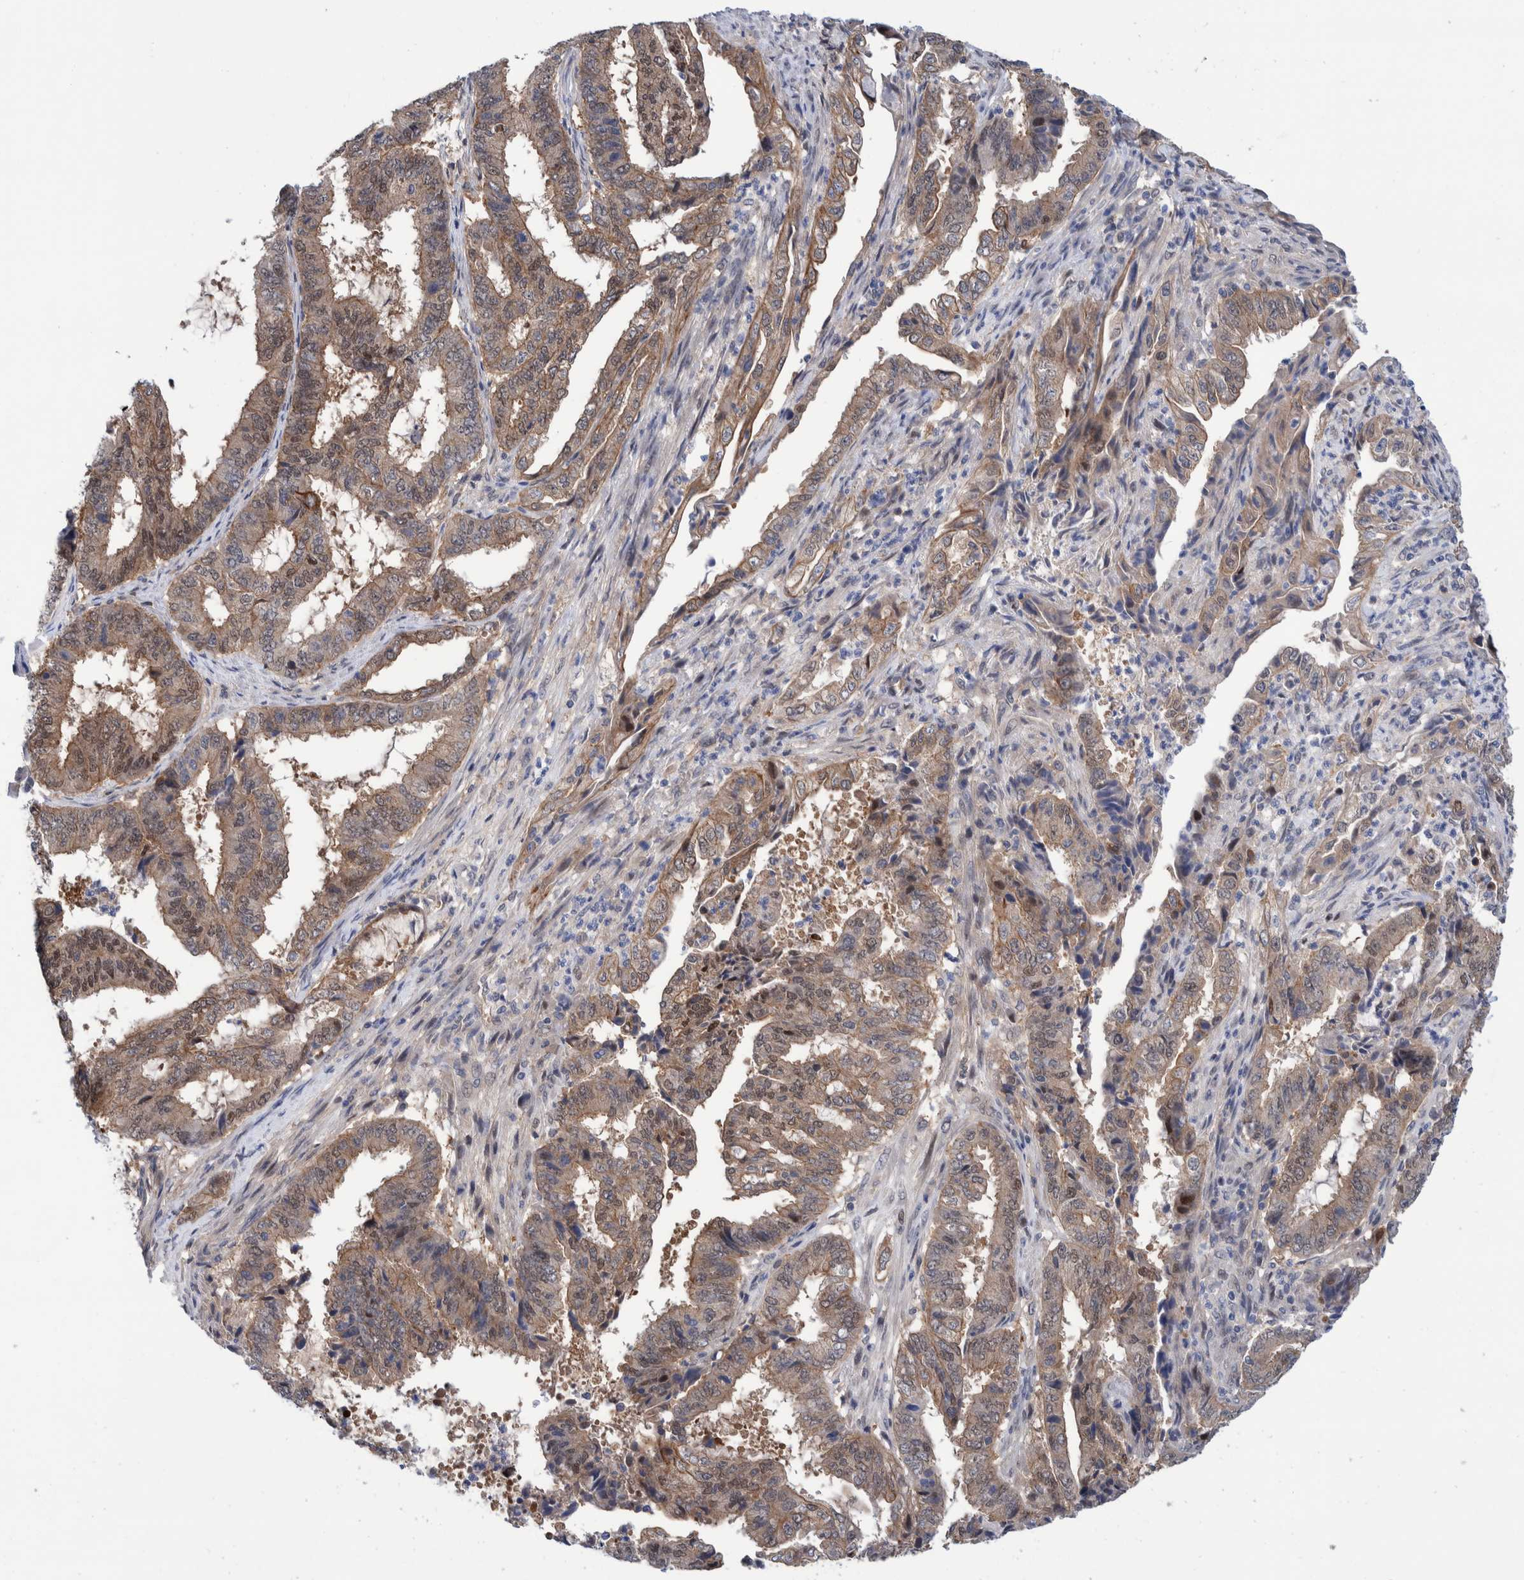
{"staining": {"intensity": "weak", "quantity": ">75%", "location": "cytoplasmic/membranous,nuclear"}, "tissue": "endometrial cancer", "cell_type": "Tumor cells", "image_type": "cancer", "snomed": [{"axis": "morphology", "description": "Adenocarcinoma, NOS"}, {"axis": "topography", "description": "Endometrium"}], "caption": "Immunohistochemistry (IHC) photomicrograph of human endometrial cancer stained for a protein (brown), which reveals low levels of weak cytoplasmic/membranous and nuclear positivity in about >75% of tumor cells.", "gene": "PFAS", "patient": {"sex": "female", "age": 51}}